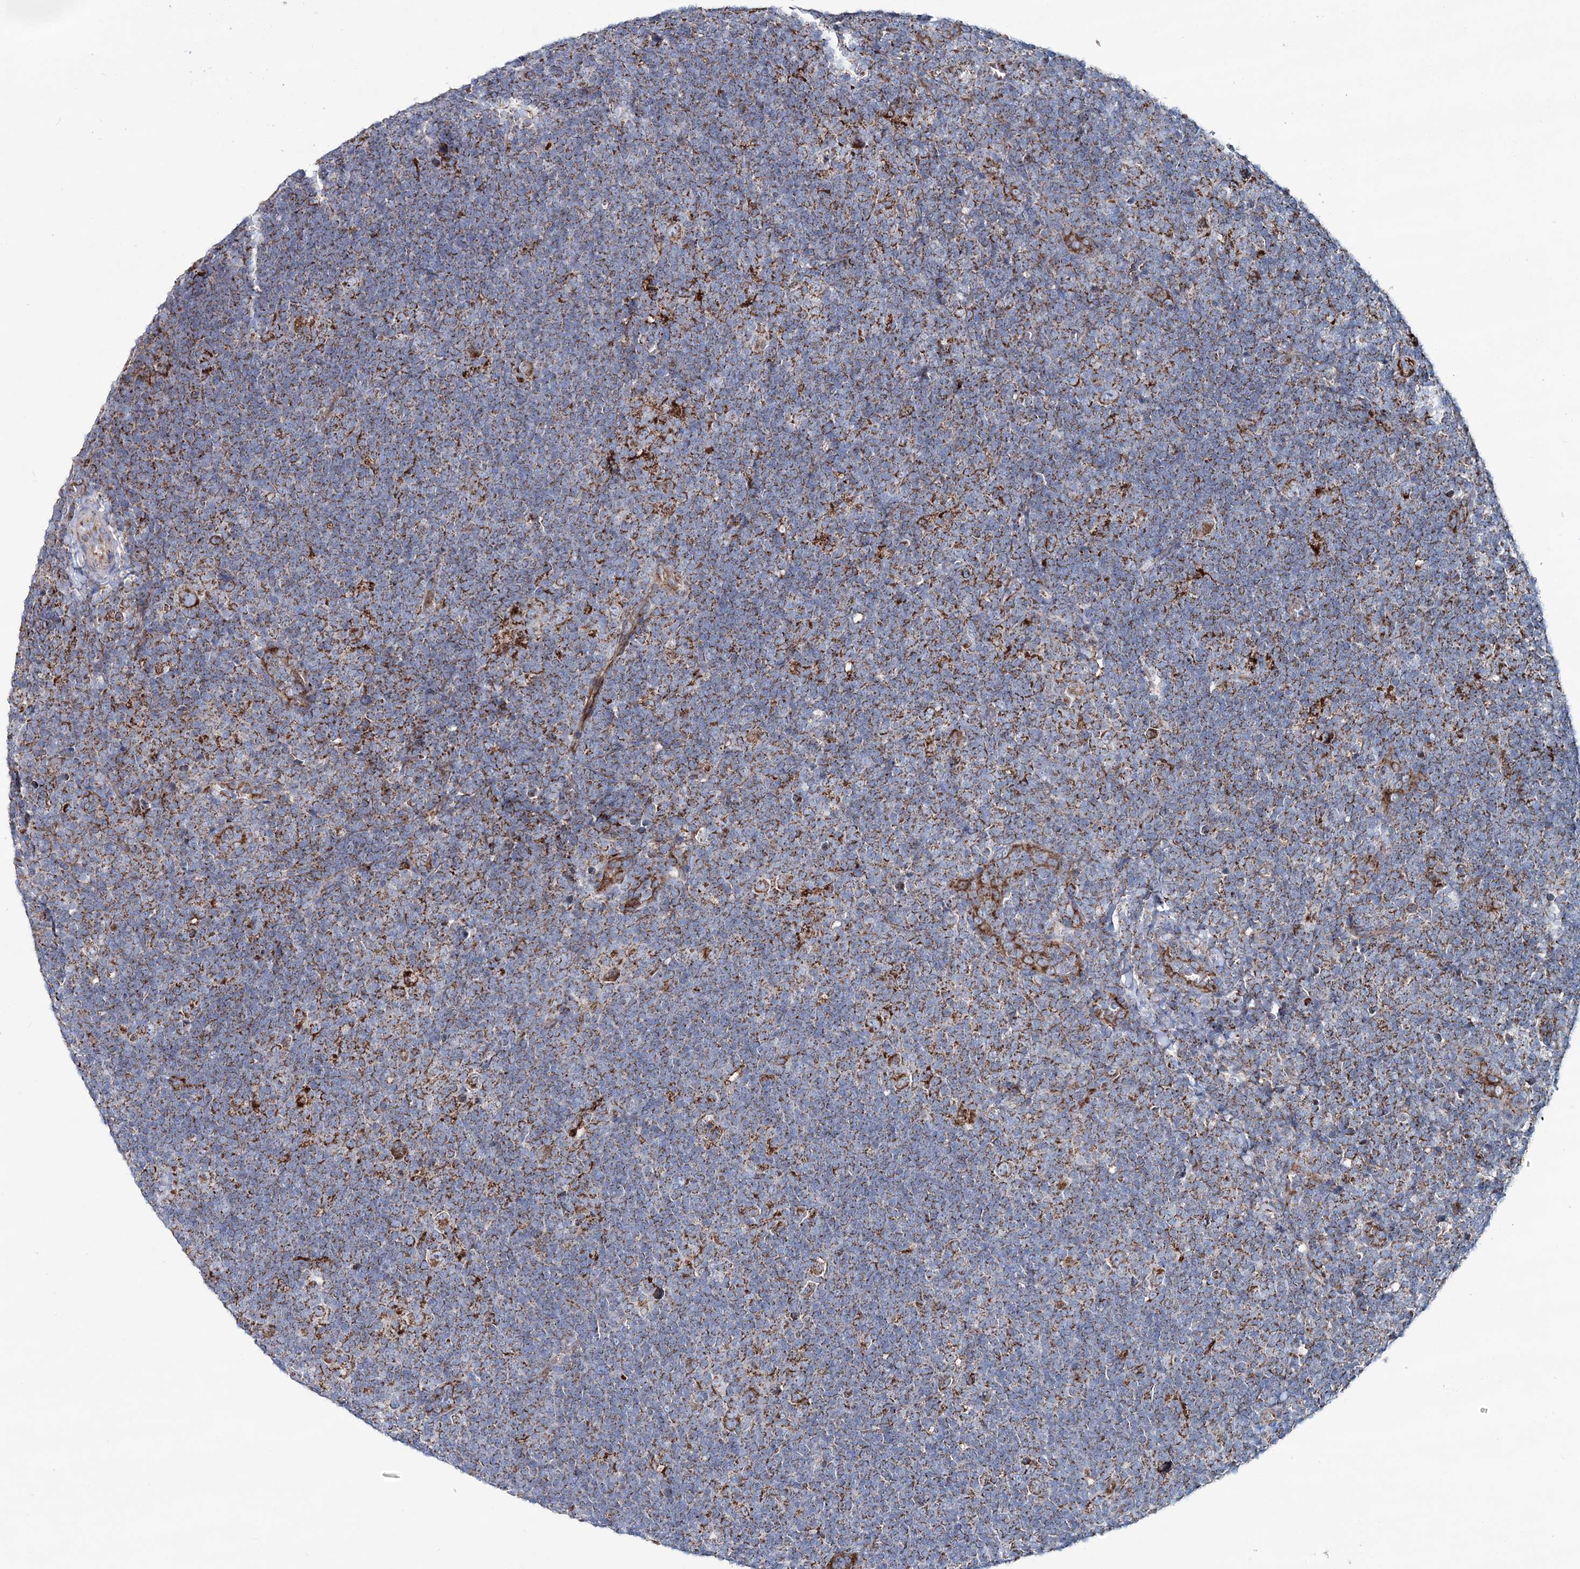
{"staining": {"intensity": "moderate", "quantity": ">75%", "location": "cytoplasmic/membranous"}, "tissue": "lymphoma", "cell_type": "Tumor cells", "image_type": "cancer", "snomed": [{"axis": "morphology", "description": "Hodgkin's disease, NOS"}, {"axis": "topography", "description": "Lymph node"}], "caption": "This is an image of IHC staining of Hodgkin's disease, which shows moderate expression in the cytoplasmic/membranous of tumor cells.", "gene": "ARHGAP6", "patient": {"sex": "female", "age": 57}}